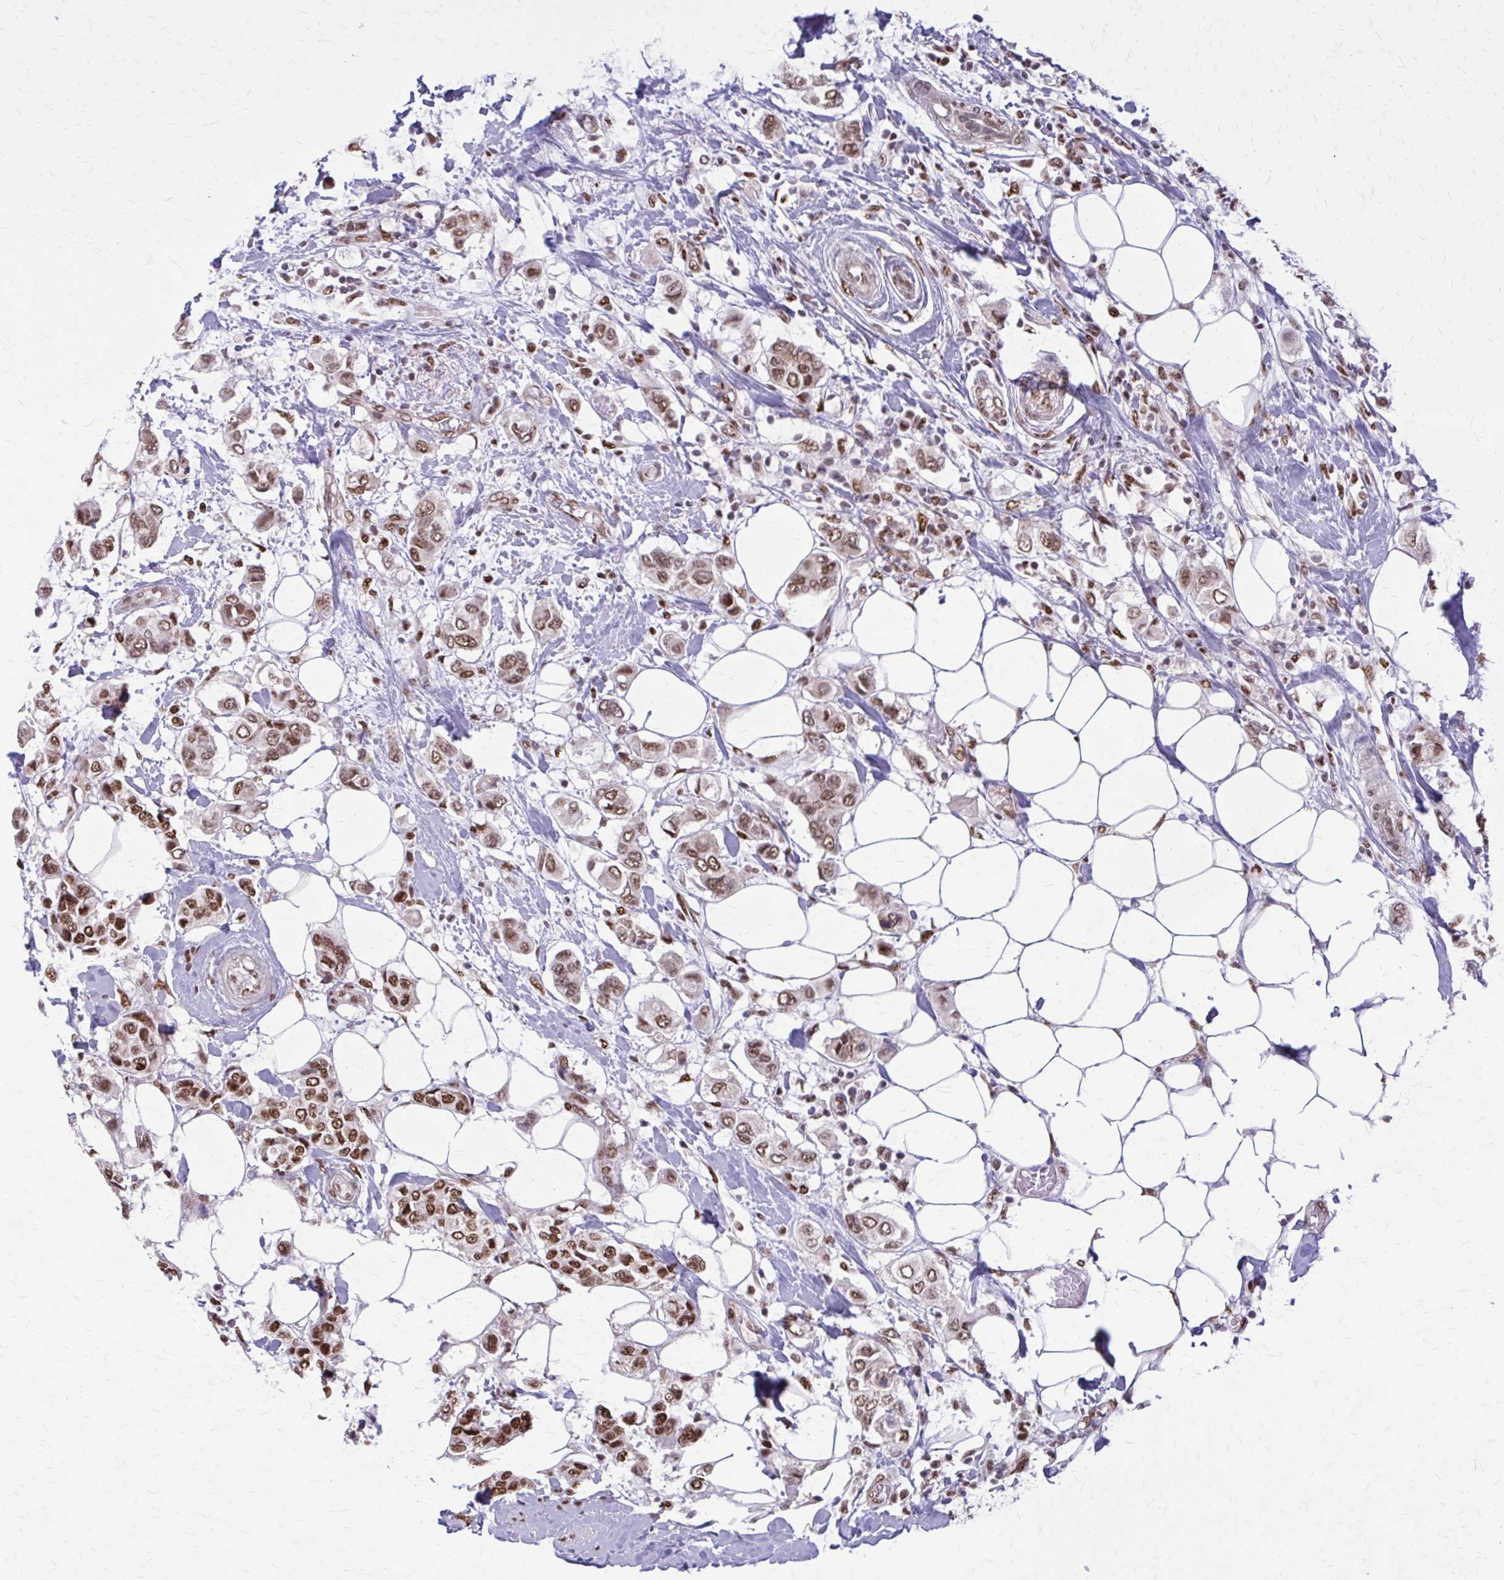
{"staining": {"intensity": "moderate", "quantity": ">75%", "location": "nuclear"}, "tissue": "breast cancer", "cell_type": "Tumor cells", "image_type": "cancer", "snomed": [{"axis": "morphology", "description": "Lobular carcinoma"}, {"axis": "topography", "description": "Breast"}], "caption": "This histopathology image reveals IHC staining of breast cancer, with medium moderate nuclear staining in about >75% of tumor cells.", "gene": "TTF1", "patient": {"sex": "female", "age": 51}}